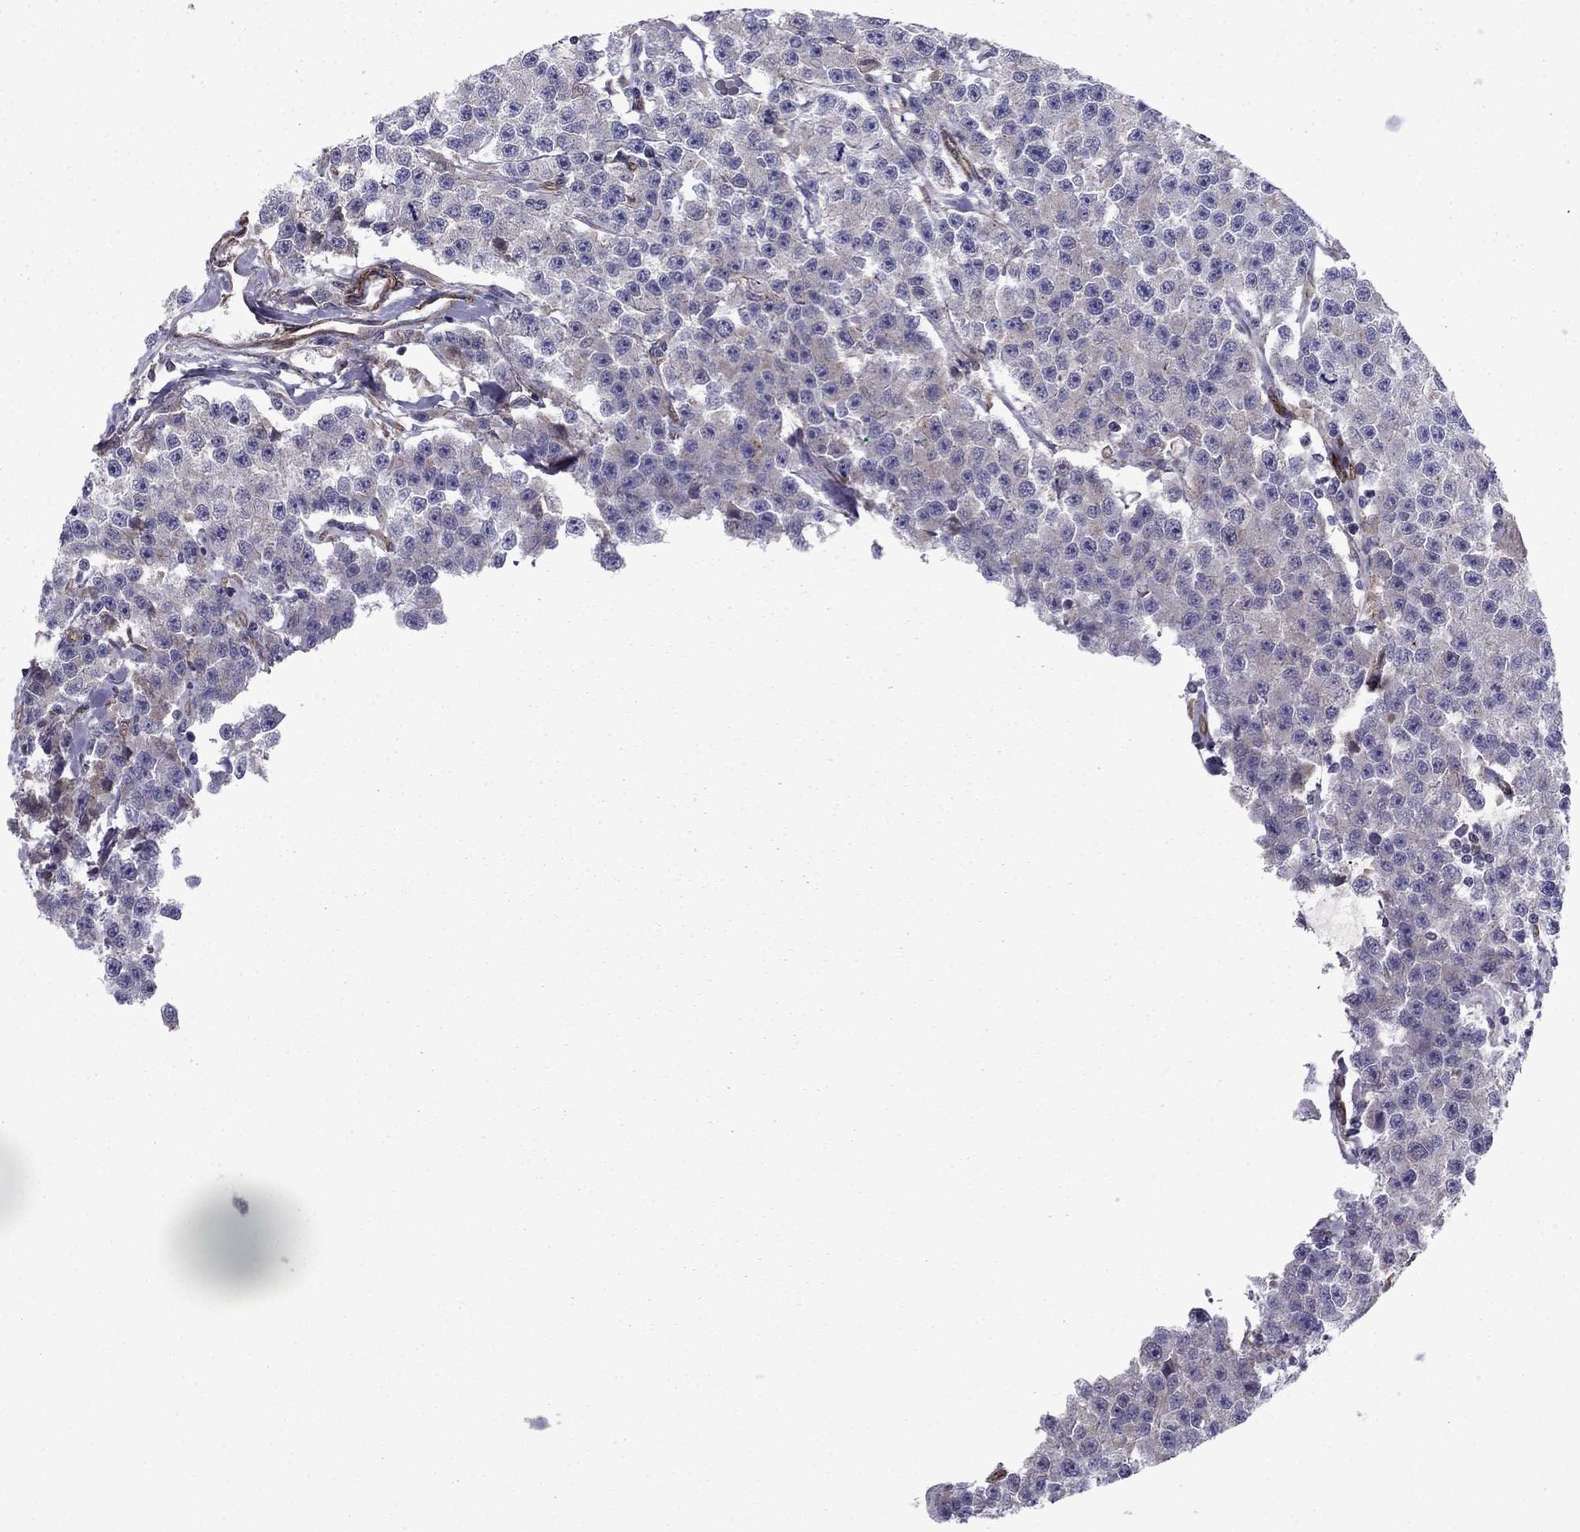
{"staining": {"intensity": "negative", "quantity": "none", "location": "none"}, "tissue": "testis cancer", "cell_type": "Tumor cells", "image_type": "cancer", "snomed": [{"axis": "morphology", "description": "Seminoma, NOS"}, {"axis": "topography", "description": "Testis"}], "caption": "IHC micrograph of testis cancer (seminoma) stained for a protein (brown), which shows no positivity in tumor cells.", "gene": "SHMT1", "patient": {"sex": "male", "age": 59}}